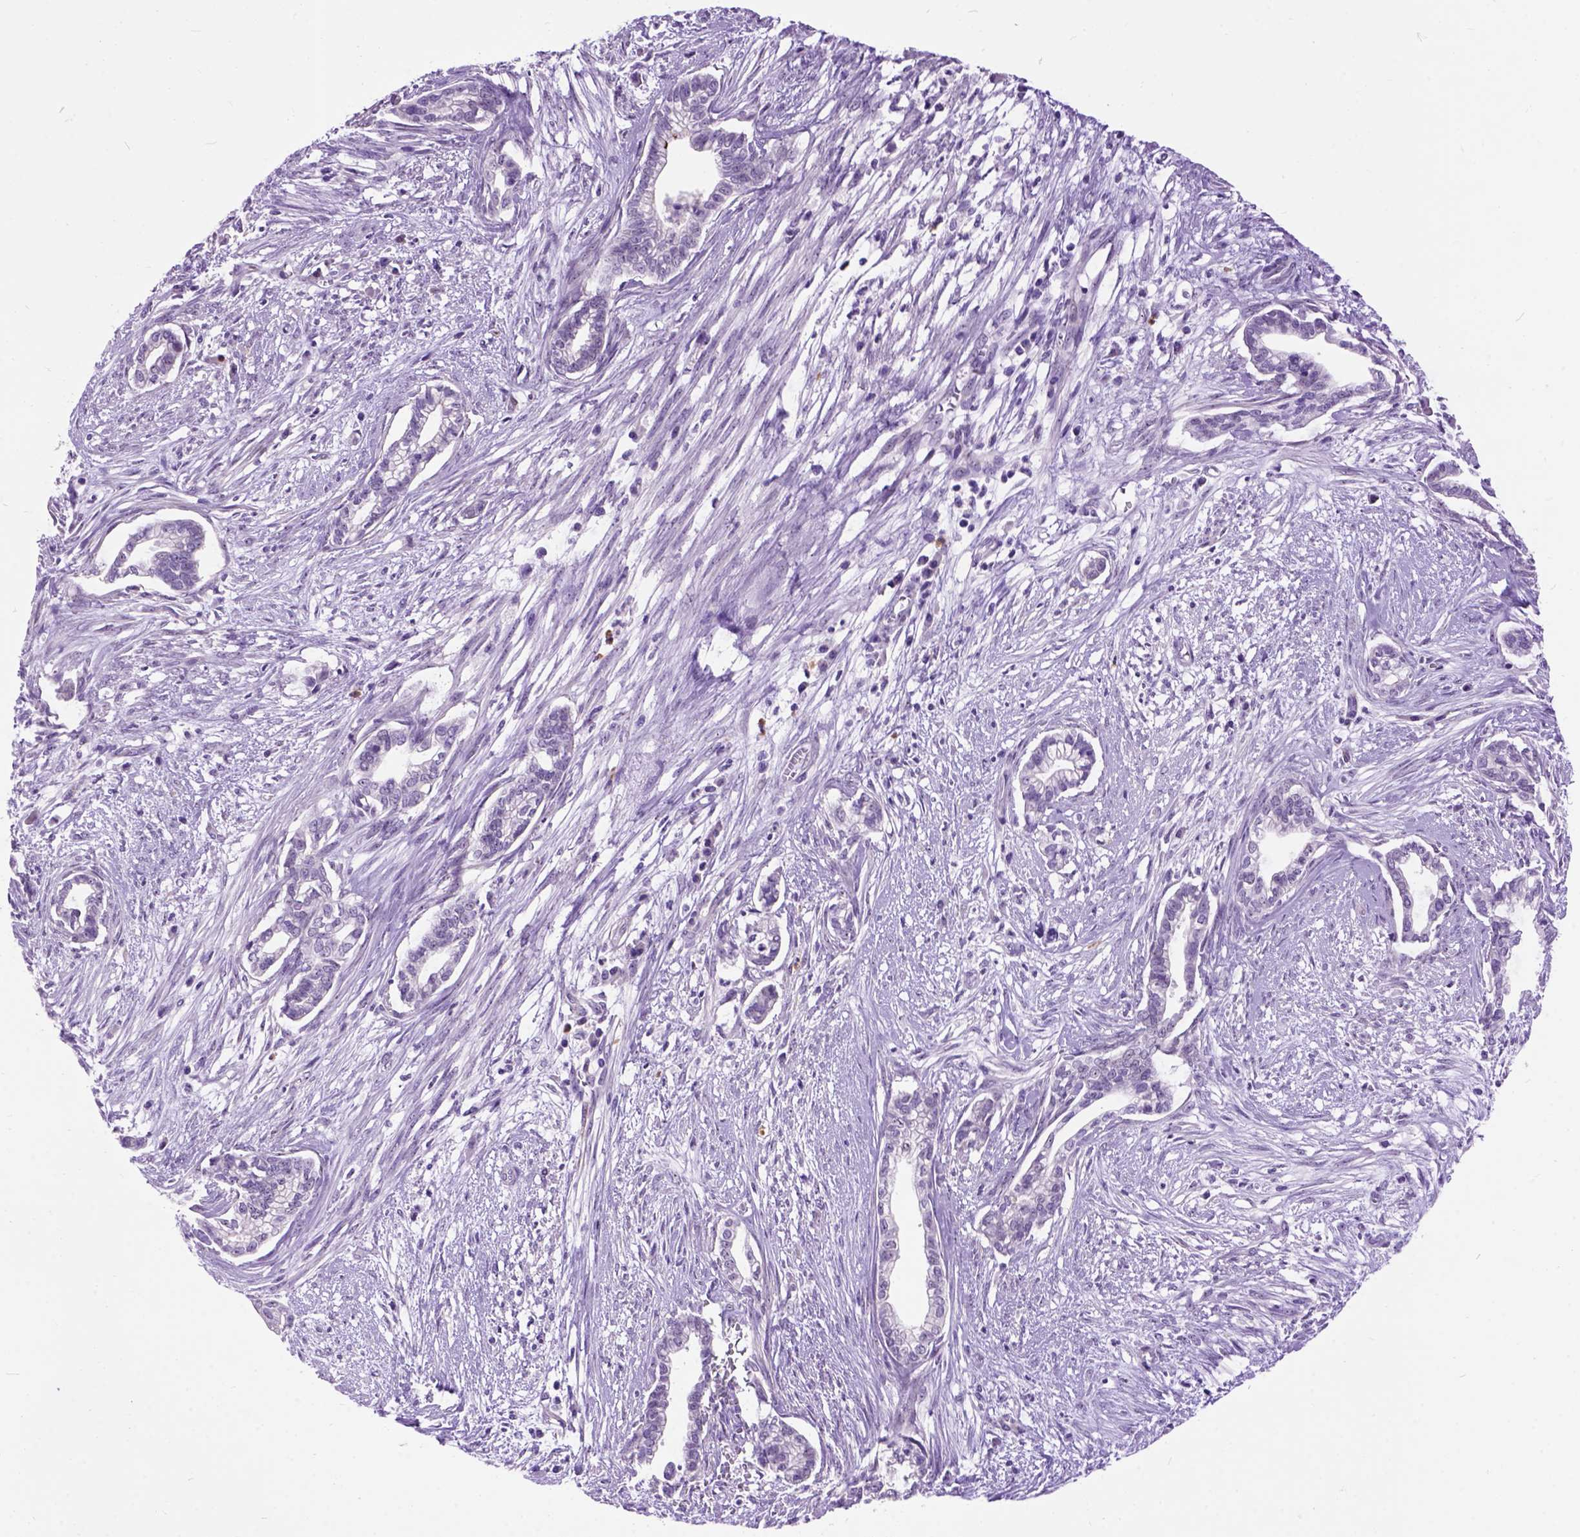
{"staining": {"intensity": "negative", "quantity": "none", "location": "none"}, "tissue": "cervical cancer", "cell_type": "Tumor cells", "image_type": "cancer", "snomed": [{"axis": "morphology", "description": "Adenocarcinoma, NOS"}, {"axis": "topography", "description": "Cervix"}], "caption": "An image of adenocarcinoma (cervical) stained for a protein demonstrates no brown staining in tumor cells.", "gene": "MAPT", "patient": {"sex": "female", "age": 62}}